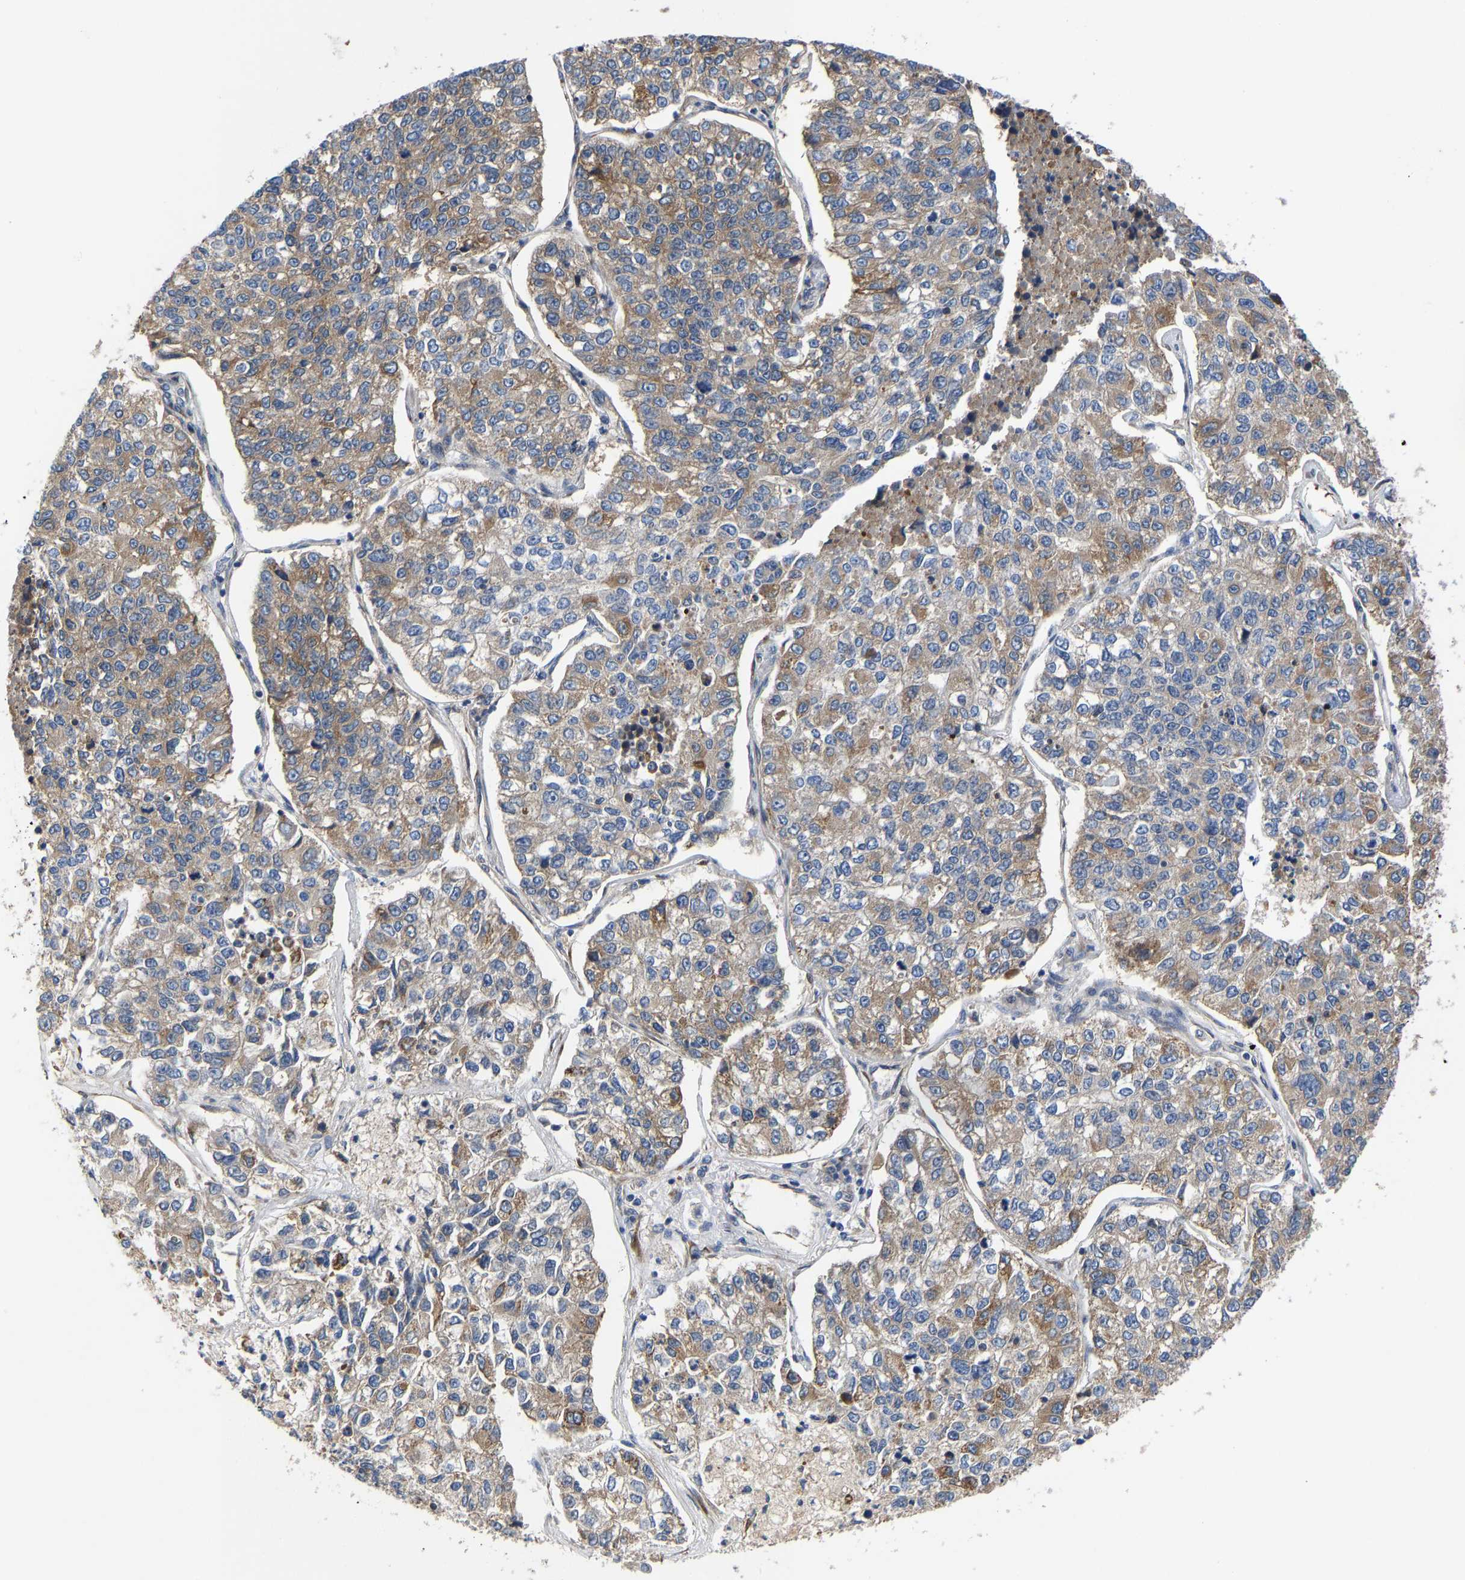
{"staining": {"intensity": "moderate", "quantity": "25%-75%", "location": "cytoplasmic/membranous"}, "tissue": "lung cancer", "cell_type": "Tumor cells", "image_type": "cancer", "snomed": [{"axis": "morphology", "description": "Adenocarcinoma, NOS"}, {"axis": "topography", "description": "Lung"}], "caption": "Protein expression analysis of adenocarcinoma (lung) demonstrates moderate cytoplasmic/membranous staining in about 25%-75% of tumor cells.", "gene": "FRRS1", "patient": {"sex": "male", "age": 49}}